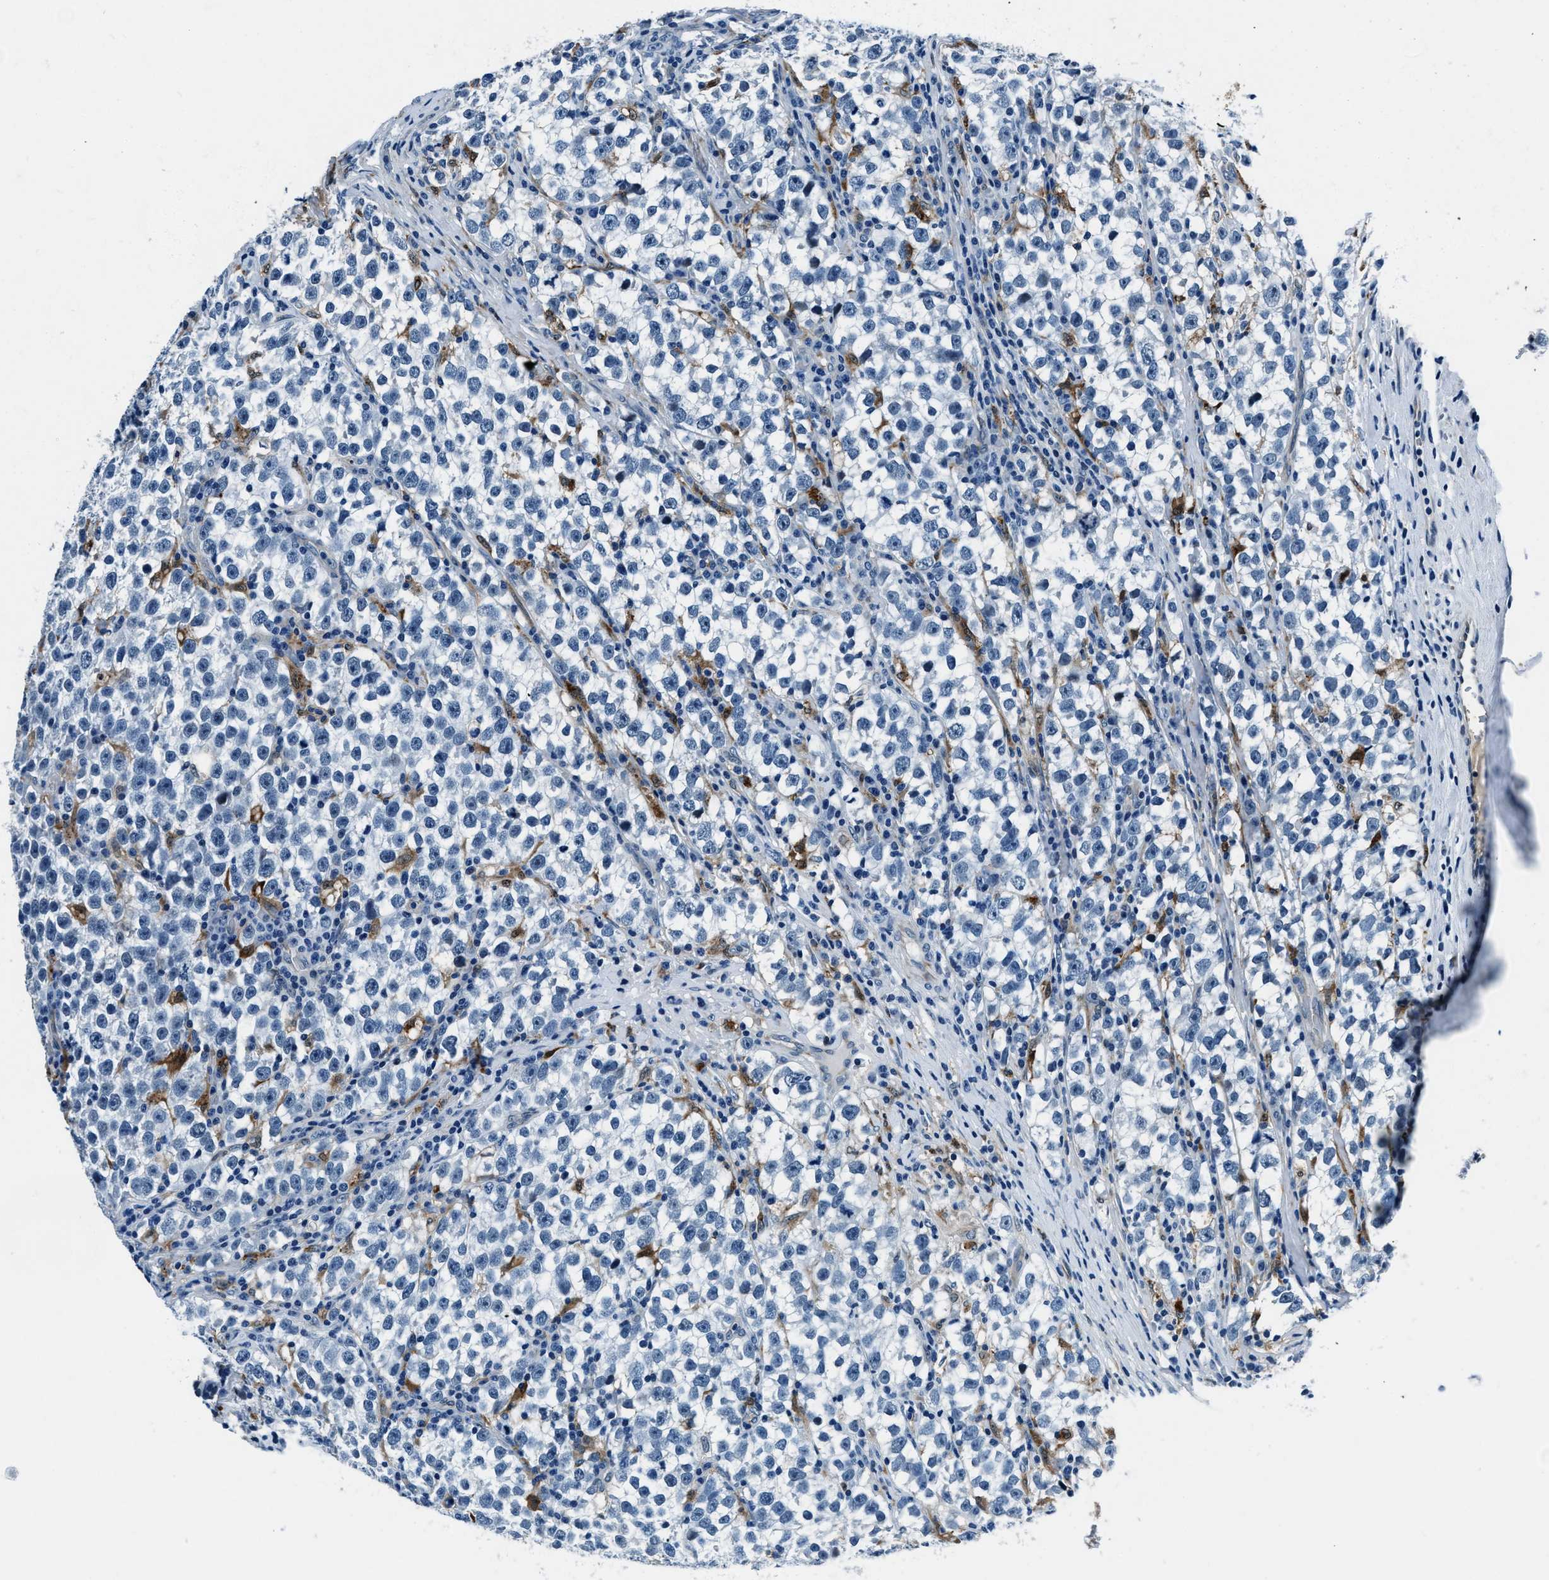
{"staining": {"intensity": "negative", "quantity": "none", "location": "none"}, "tissue": "testis cancer", "cell_type": "Tumor cells", "image_type": "cancer", "snomed": [{"axis": "morphology", "description": "Normal tissue, NOS"}, {"axis": "morphology", "description": "Seminoma, NOS"}, {"axis": "topography", "description": "Testis"}], "caption": "Protein analysis of testis seminoma shows no significant expression in tumor cells. Nuclei are stained in blue.", "gene": "PTPDC1", "patient": {"sex": "male", "age": 43}}